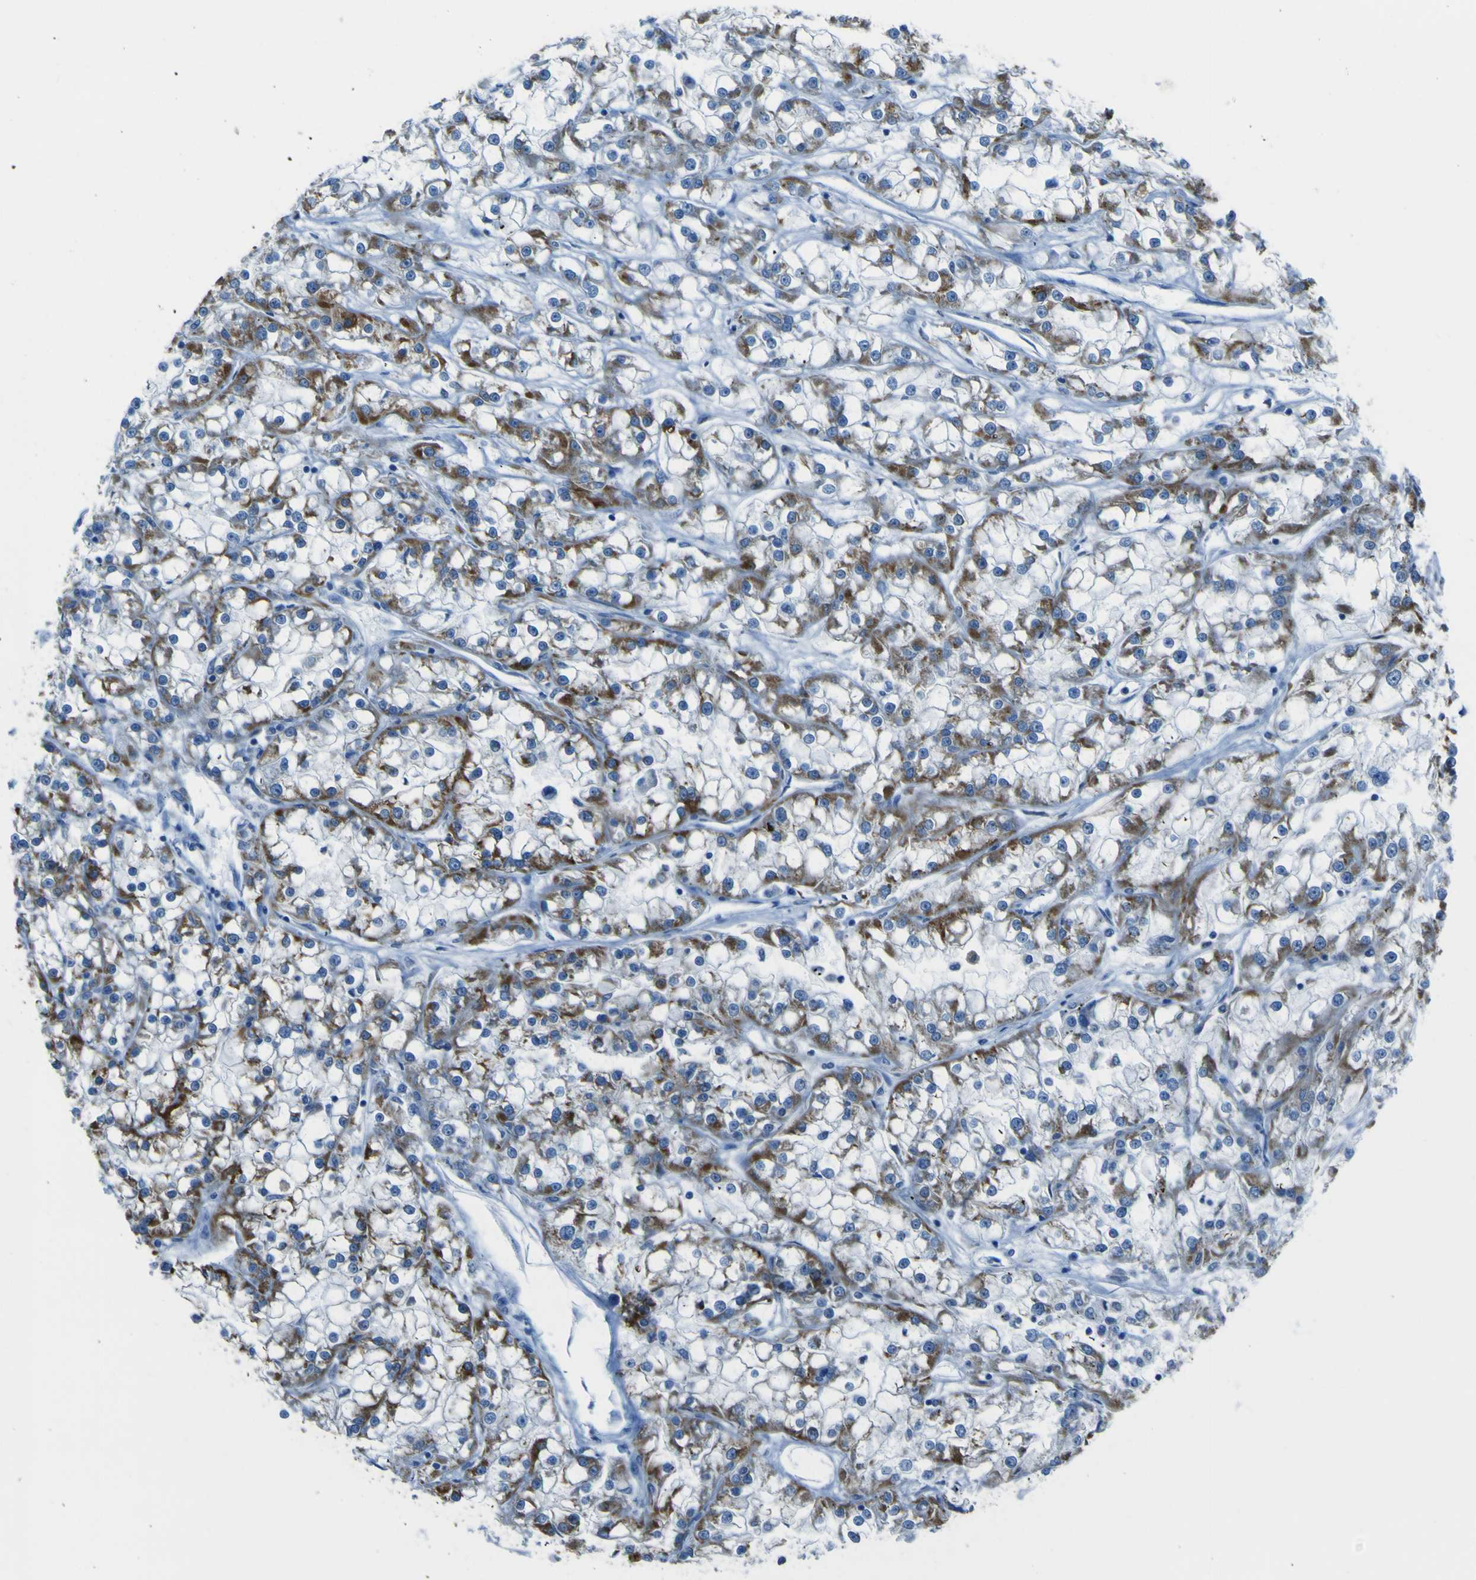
{"staining": {"intensity": "moderate", "quantity": ">75%", "location": "cytoplasmic/membranous"}, "tissue": "renal cancer", "cell_type": "Tumor cells", "image_type": "cancer", "snomed": [{"axis": "morphology", "description": "Adenocarcinoma, NOS"}, {"axis": "topography", "description": "Kidney"}], "caption": "Protein staining of renal adenocarcinoma tissue exhibits moderate cytoplasmic/membranous staining in approximately >75% of tumor cells. (DAB = brown stain, brightfield microscopy at high magnification).", "gene": "ACSL1", "patient": {"sex": "female", "age": 52}}